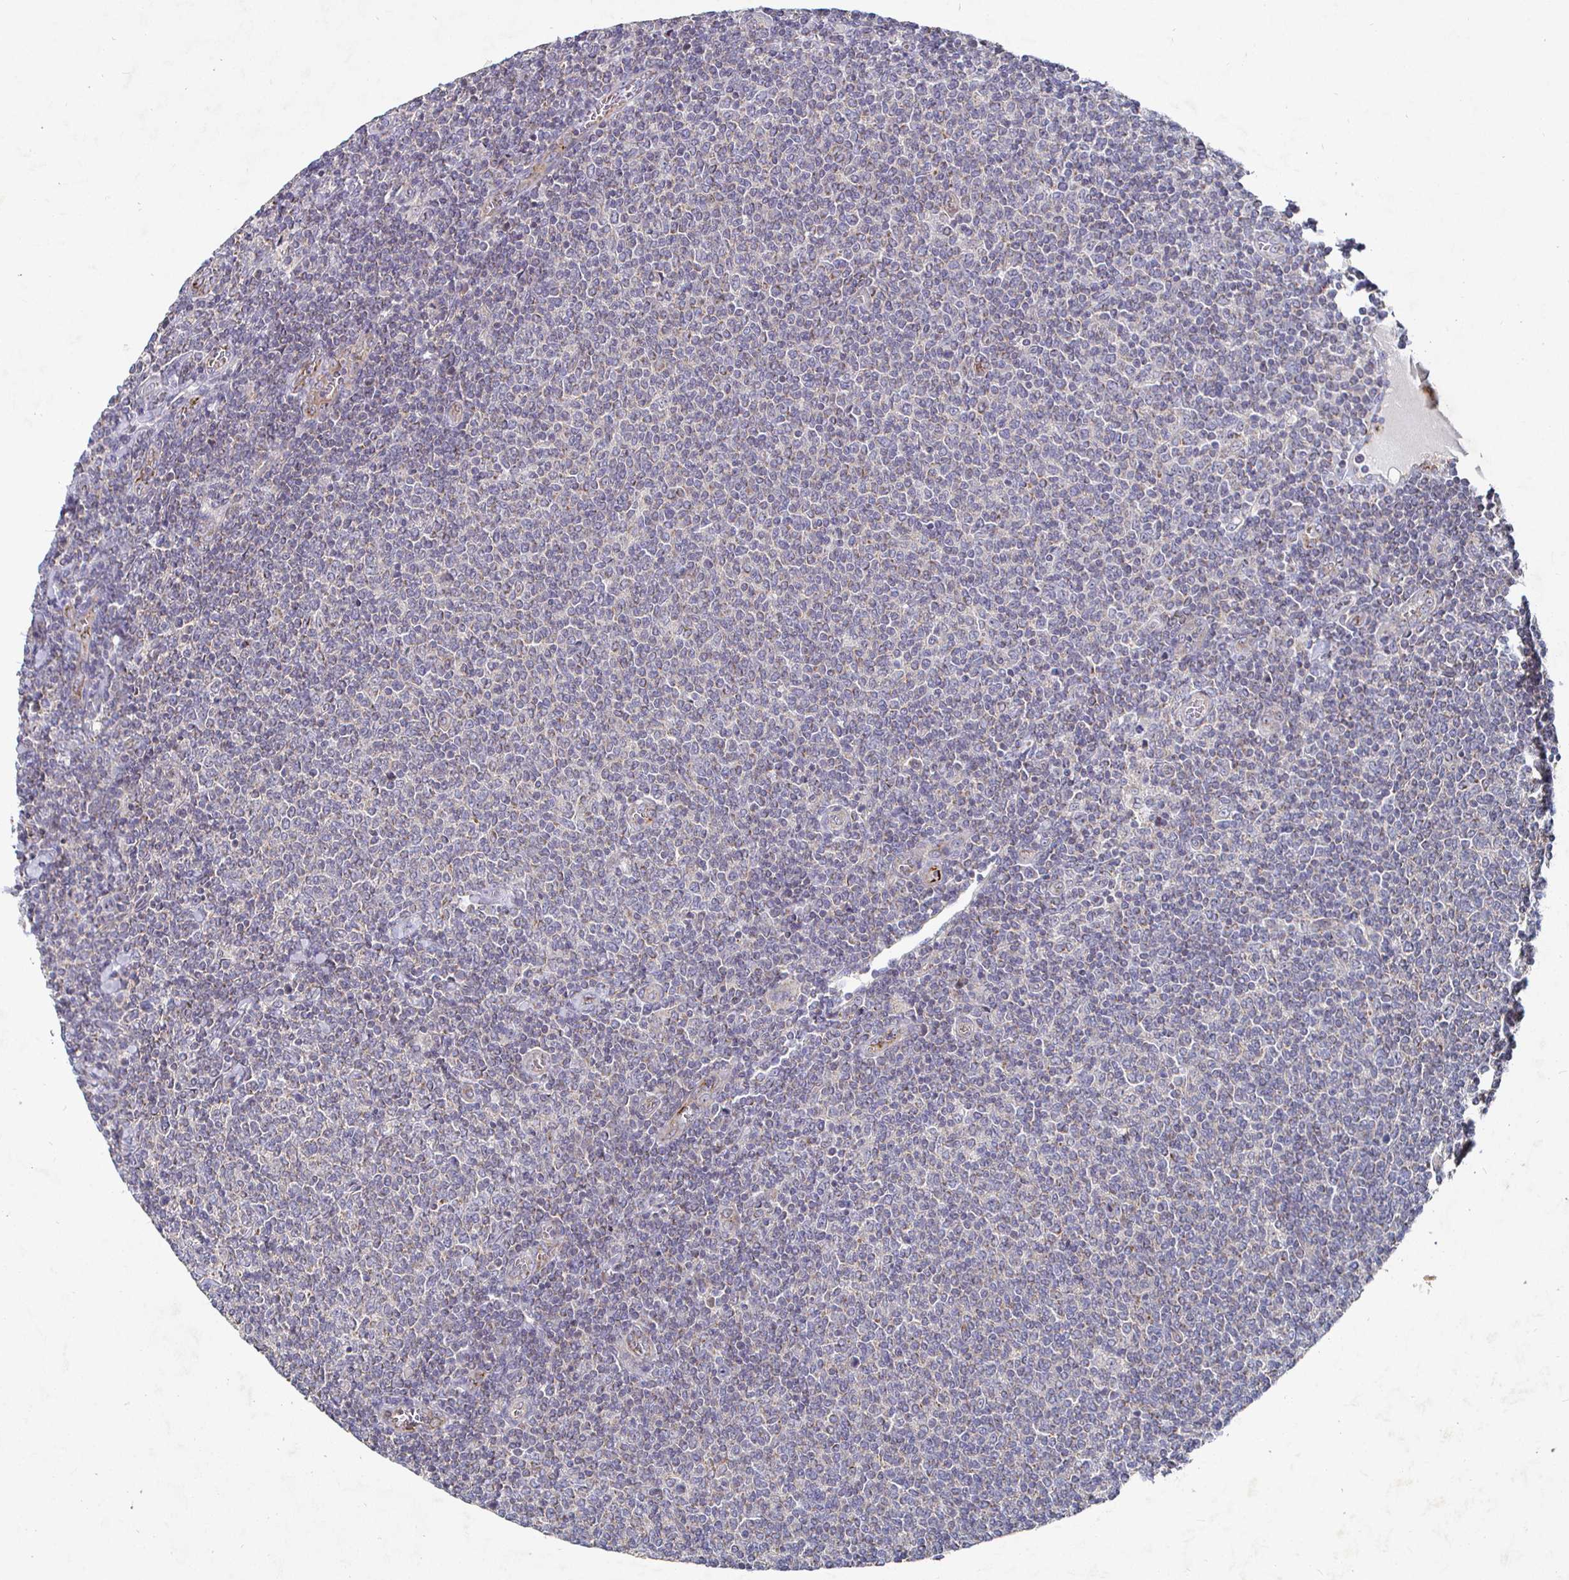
{"staining": {"intensity": "negative", "quantity": "none", "location": "none"}, "tissue": "lymphoma", "cell_type": "Tumor cells", "image_type": "cancer", "snomed": [{"axis": "morphology", "description": "Malignant lymphoma, non-Hodgkin's type, Low grade"}, {"axis": "topography", "description": "Lymph node"}], "caption": "IHC image of neoplastic tissue: human lymphoma stained with DAB exhibits no significant protein staining in tumor cells. (DAB (3,3'-diaminobenzidine) immunohistochemistry (IHC), high magnification).", "gene": "NRSN1", "patient": {"sex": "male", "age": 52}}